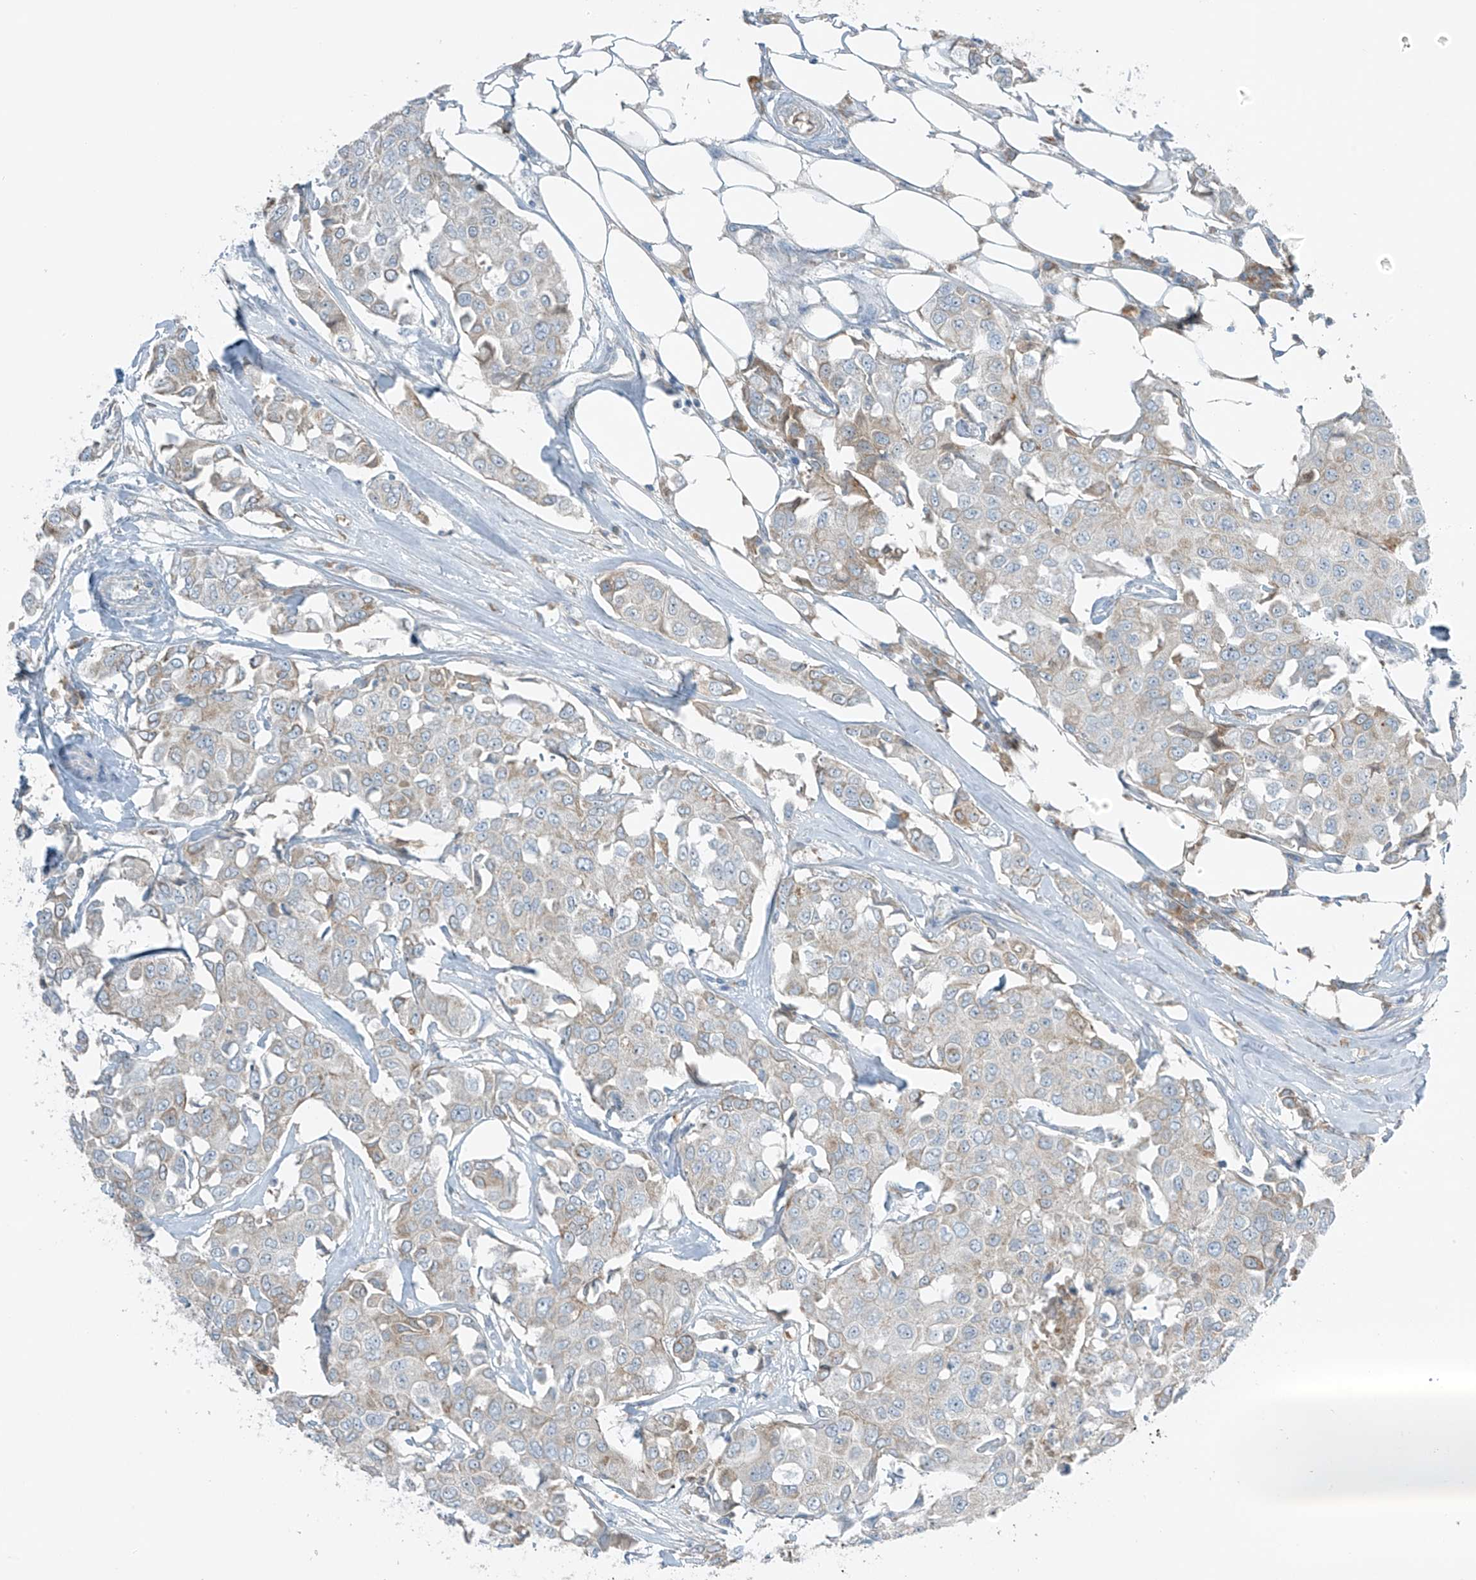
{"staining": {"intensity": "negative", "quantity": "none", "location": "none"}, "tissue": "breast cancer", "cell_type": "Tumor cells", "image_type": "cancer", "snomed": [{"axis": "morphology", "description": "Duct carcinoma"}, {"axis": "topography", "description": "Breast"}], "caption": "DAB (3,3'-diaminobenzidine) immunohistochemical staining of human breast cancer (infiltrating ductal carcinoma) displays no significant staining in tumor cells.", "gene": "FAM131C", "patient": {"sex": "female", "age": 80}}